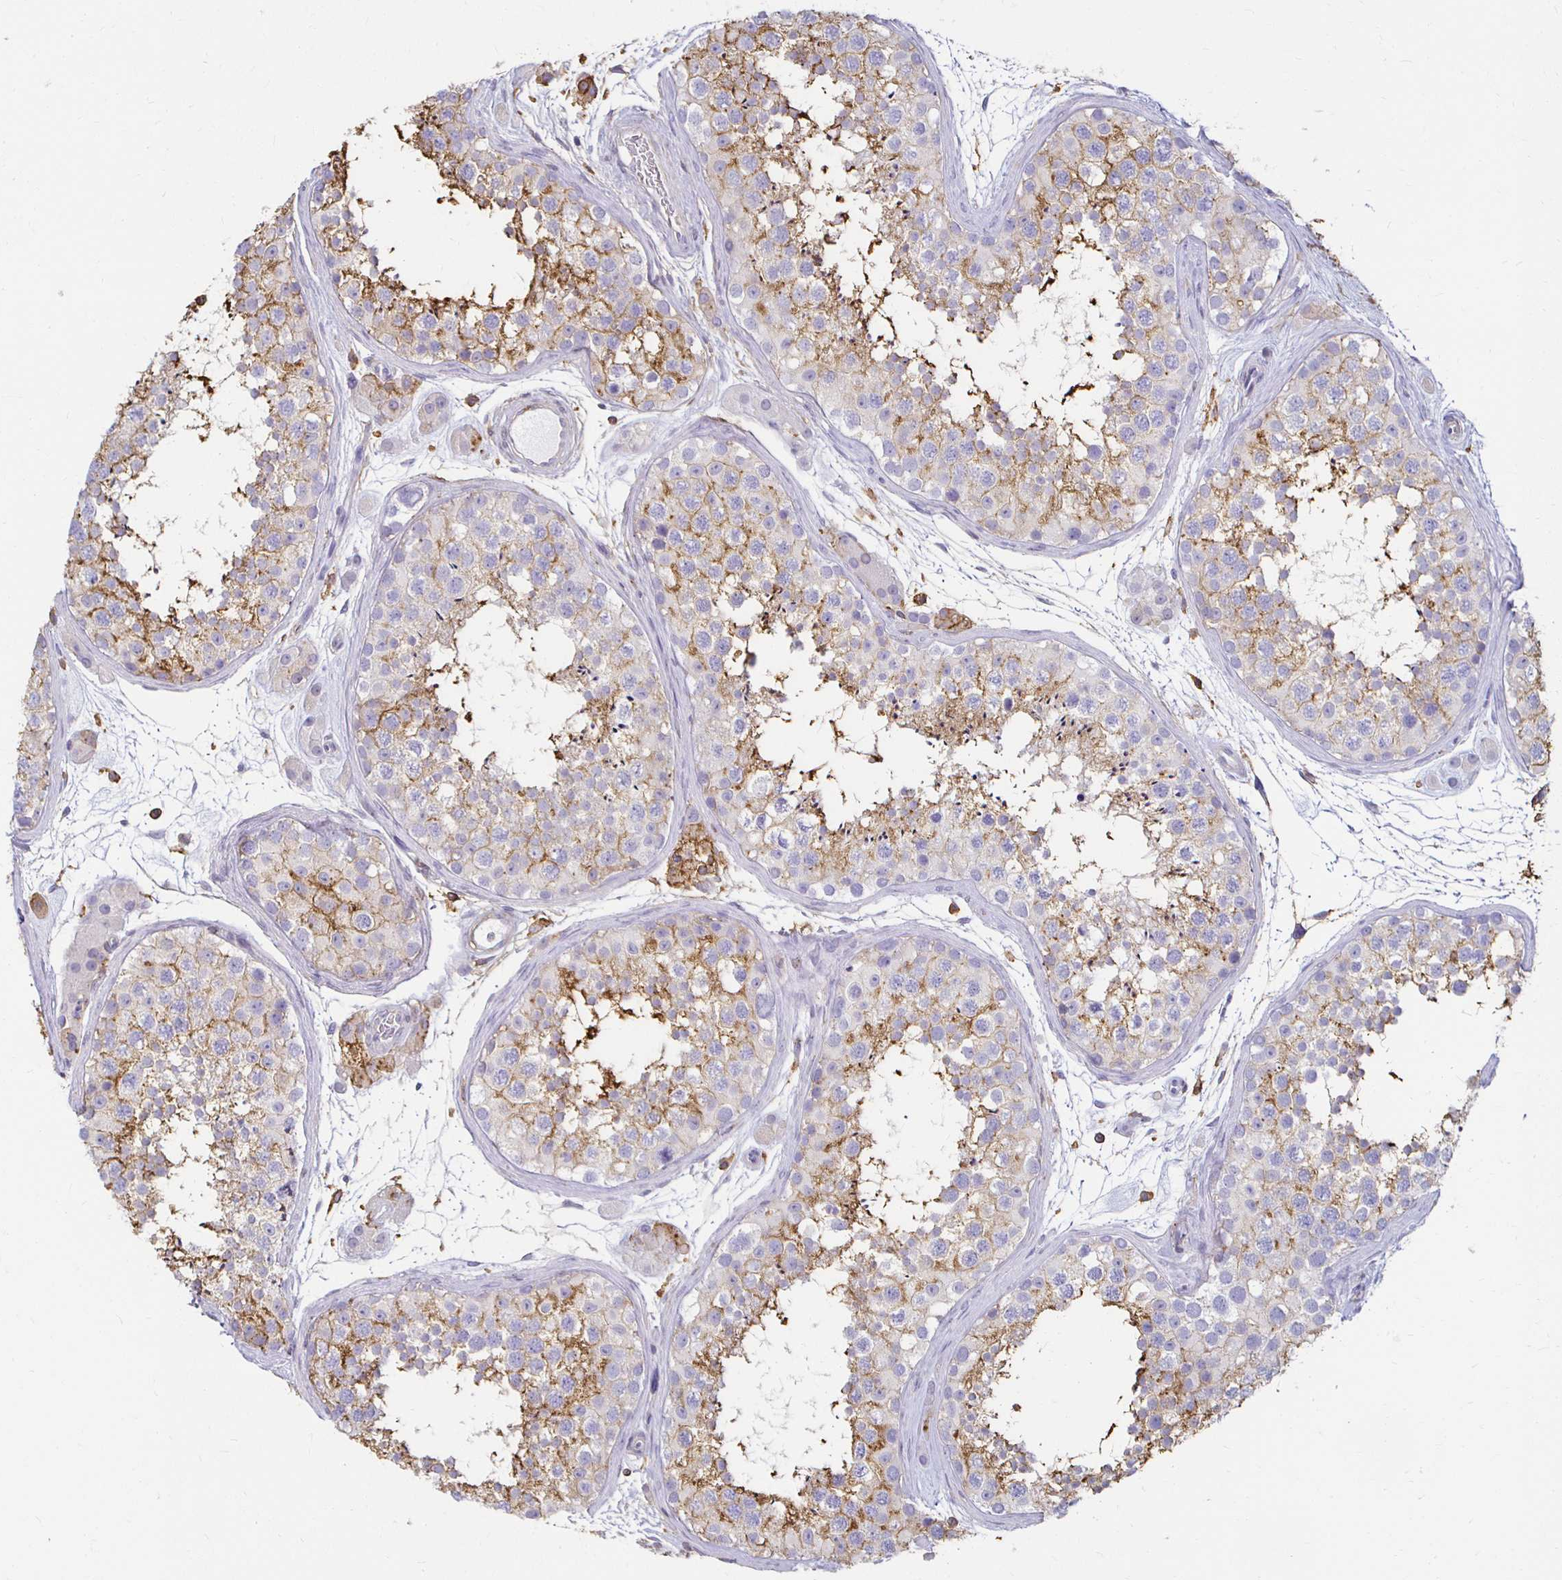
{"staining": {"intensity": "moderate", "quantity": "25%-75%", "location": "cytoplasmic/membranous"}, "tissue": "testis", "cell_type": "Cells in seminiferous ducts", "image_type": "normal", "snomed": [{"axis": "morphology", "description": "Normal tissue, NOS"}, {"axis": "topography", "description": "Testis"}], "caption": "Immunohistochemical staining of normal testis displays moderate cytoplasmic/membranous protein expression in about 25%-75% of cells in seminiferous ducts.", "gene": "TAS1R3", "patient": {"sex": "male", "age": 41}}